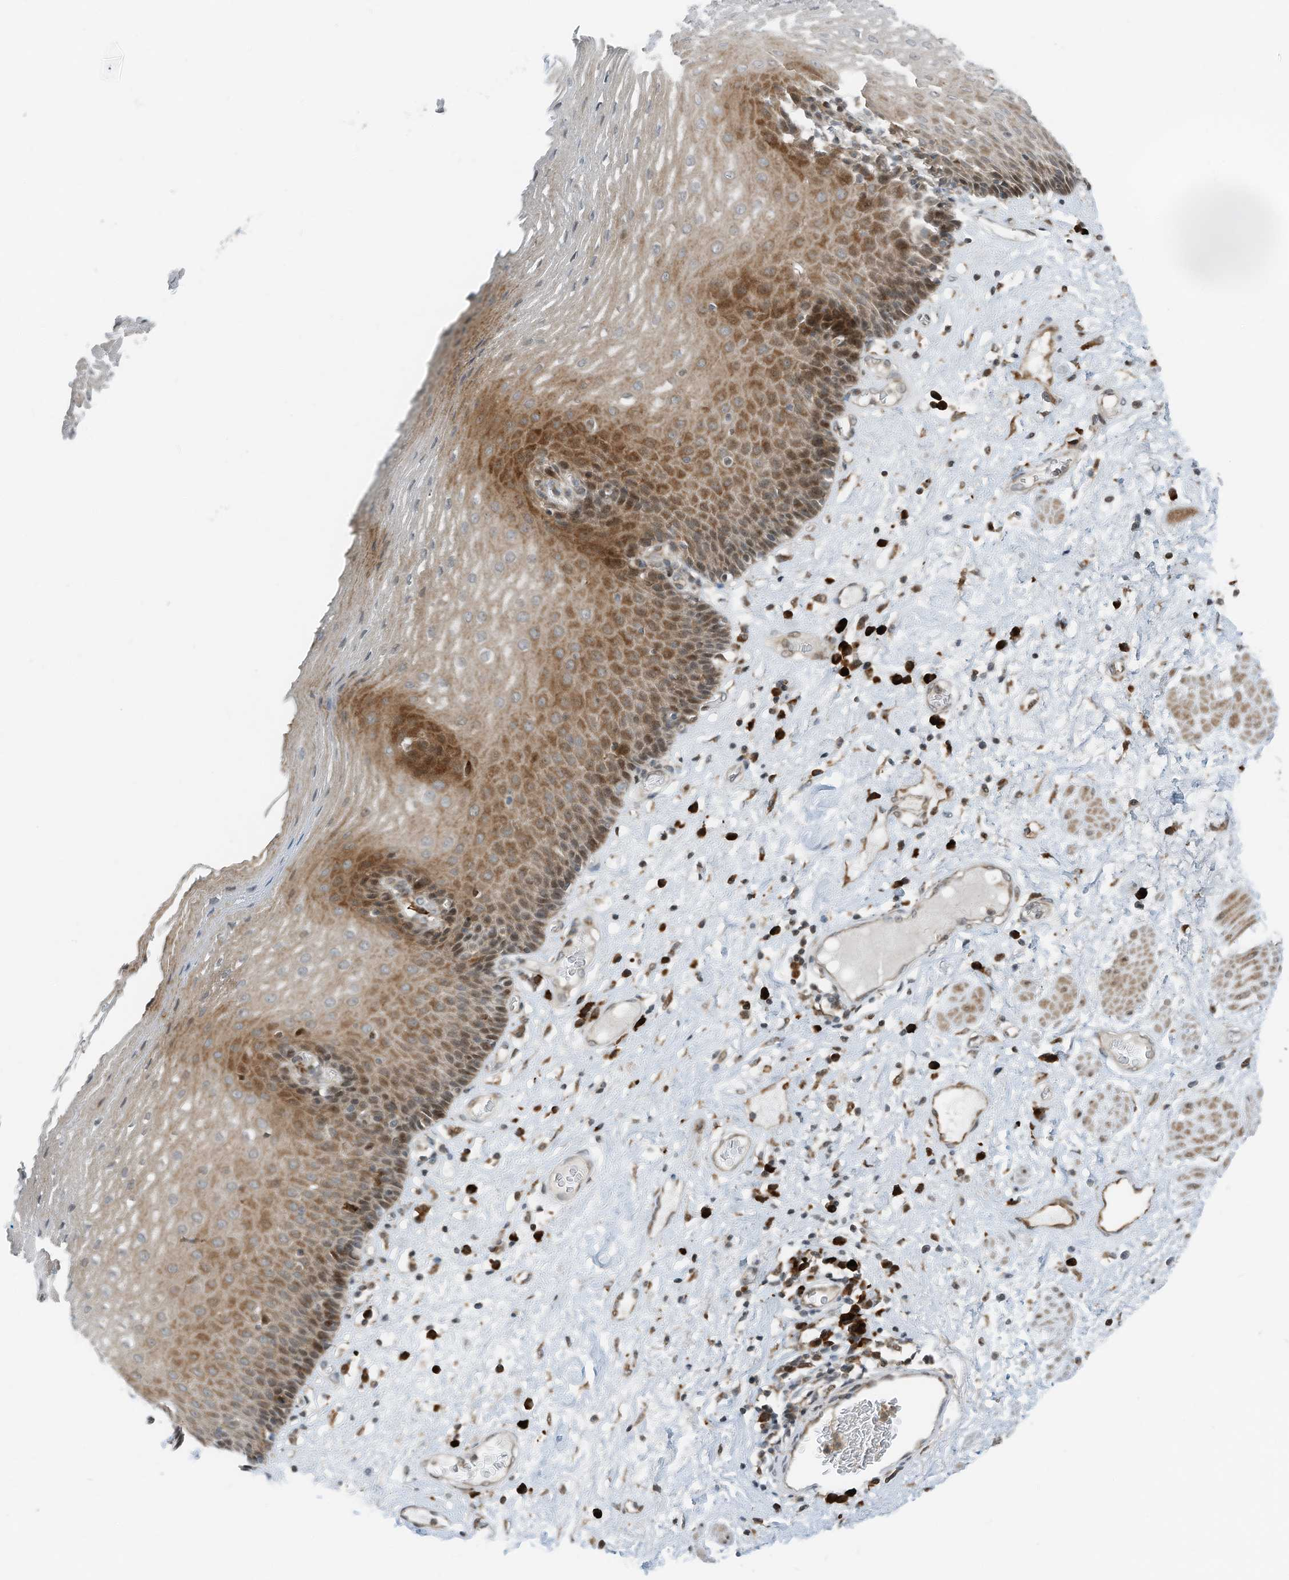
{"staining": {"intensity": "moderate", "quantity": "25%-75%", "location": "cytoplasmic/membranous,nuclear"}, "tissue": "esophagus", "cell_type": "Squamous epithelial cells", "image_type": "normal", "snomed": [{"axis": "morphology", "description": "Normal tissue, NOS"}, {"axis": "morphology", "description": "Adenocarcinoma, NOS"}, {"axis": "topography", "description": "Esophagus"}], "caption": "Immunohistochemistry (IHC) photomicrograph of normal esophagus: esophagus stained using immunohistochemistry exhibits medium levels of moderate protein expression localized specifically in the cytoplasmic/membranous,nuclear of squamous epithelial cells, appearing as a cytoplasmic/membranous,nuclear brown color.", "gene": "RMND1", "patient": {"sex": "male", "age": 62}}